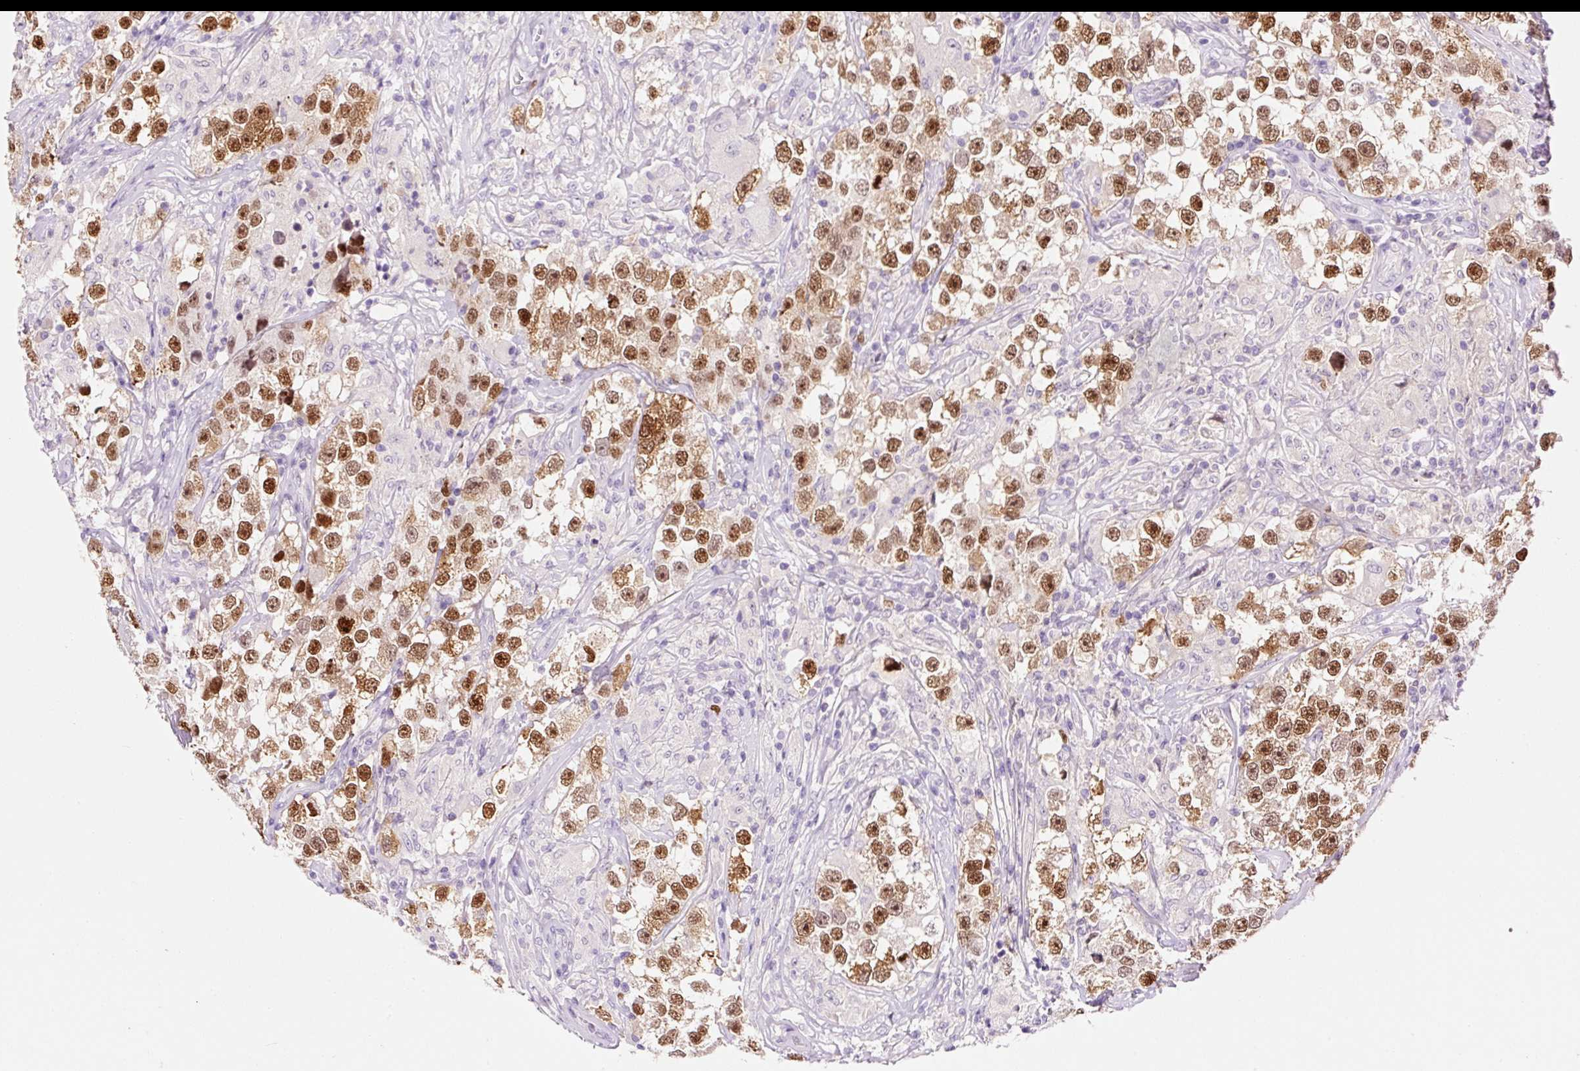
{"staining": {"intensity": "strong", "quantity": ">75%", "location": "nuclear"}, "tissue": "testis cancer", "cell_type": "Tumor cells", "image_type": "cancer", "snomed": [{"axis": "morphology", "description": "Seminoma, NOS"}, {"axis": "topography", "description": "Testis"}], "caption": "Immunohistochemistry (IHC) image of human testis seminoma stained for a protein (brown), which exhibits high levels of strong nuclear expression in approximately >75% of tumor cells.", "gene": "DPPA4", "patient": {"sex": "male", "age": 46}}